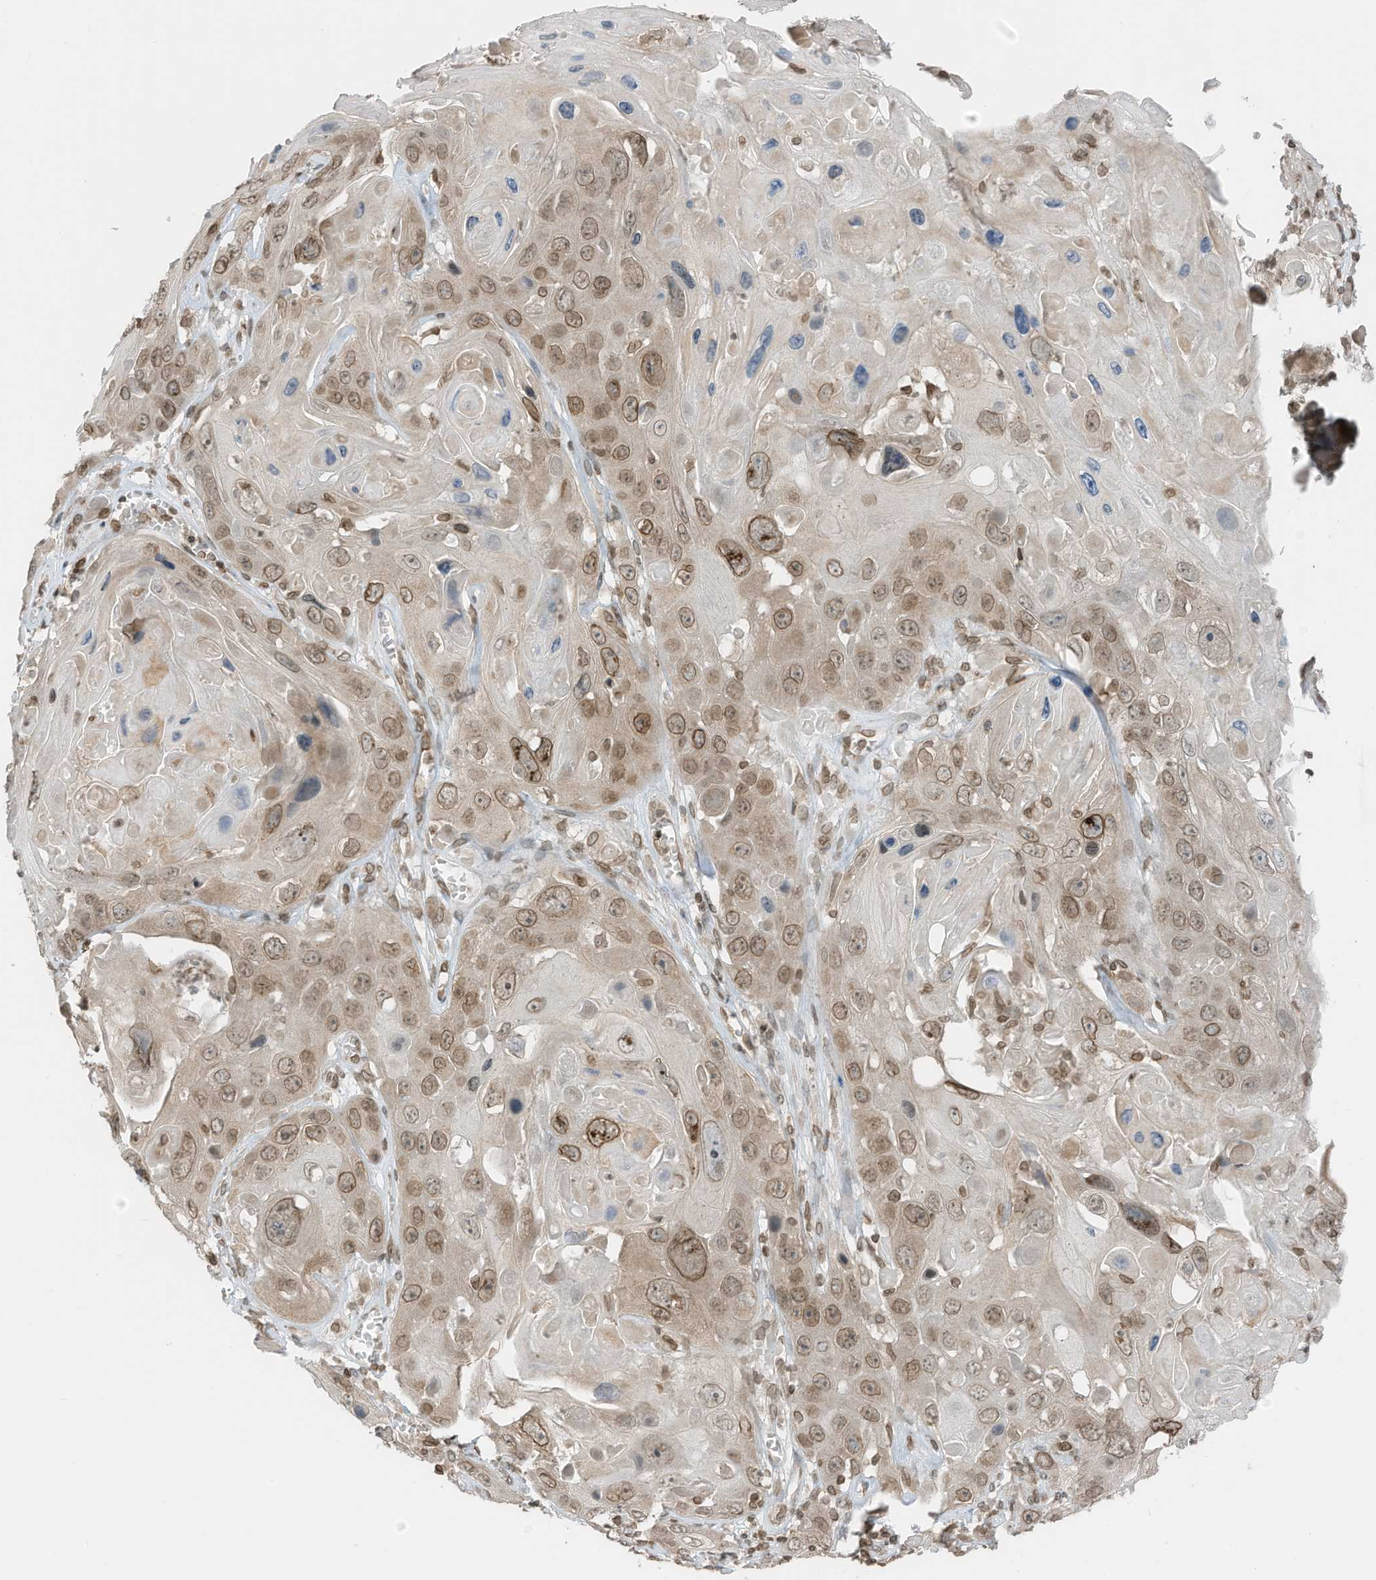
{"staining": {"intensity": "moderate", "quantity": ">75%", "location": "cytoplasmic/membranous,nuclear"}, "tissue": "skin cancer", "cell_type": "Tumor cells", "image_type": "cancer", "snomed": [{"axis": "morphology", "description": "Squamous cell carcinoma, NOS"}, {"axis": "topography", "description": "Skin"}], "caption": "High-magnification brightfield microscopy of skin squamous cell carcinoma stained with DAB (3,3'-diaminobenzidine) (brown) and counterstained with hematoxylin (blue). tumor cells exhibit moderate cytoplasmic/membranous and nuclear expression is present in about>75% of cells.", "gene": "RABL3", "patient": {"sex": "male", "age": 55}}